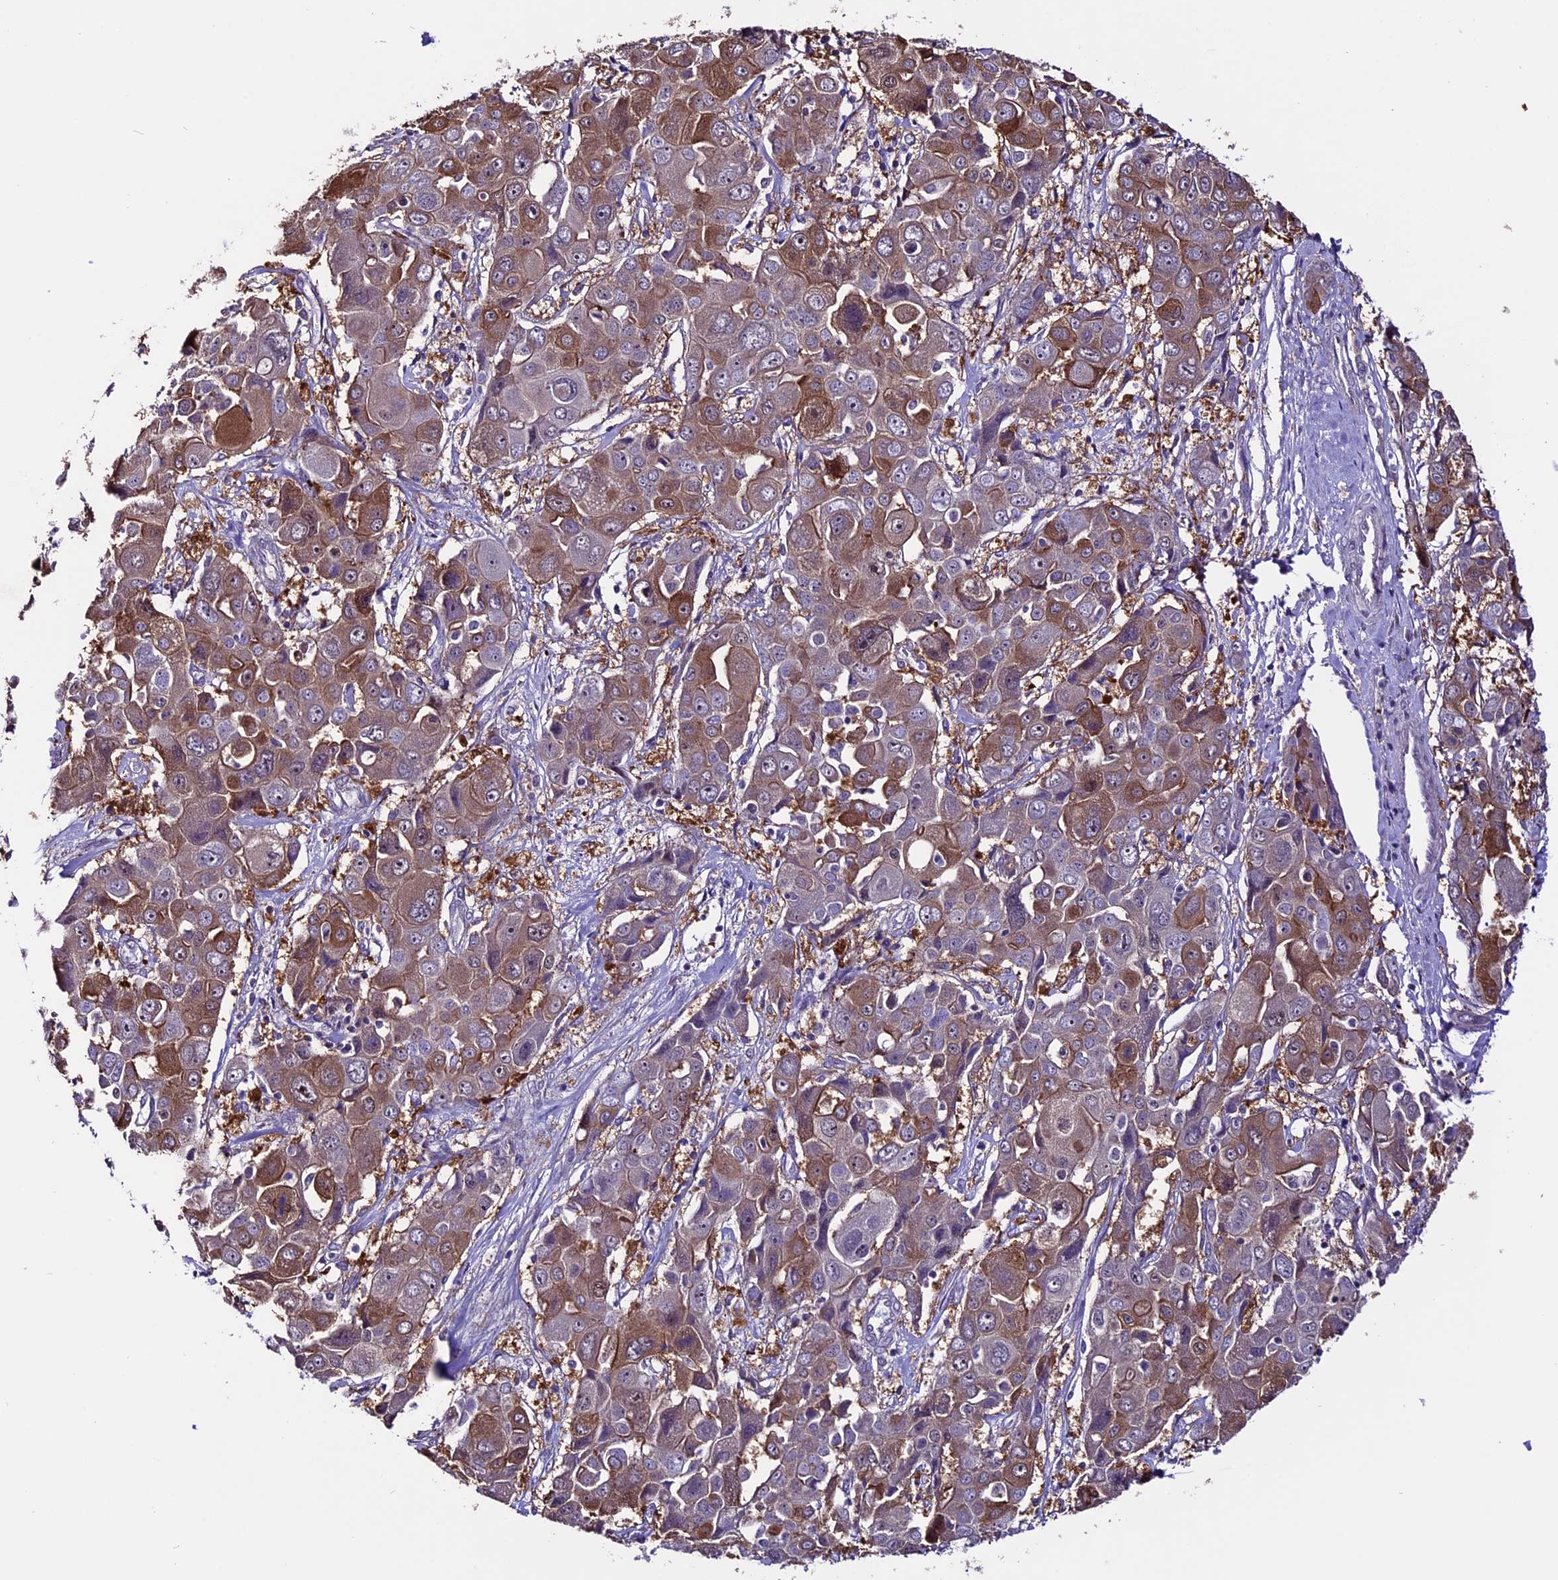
{"staining": {"intensity": "moderate", "quantity": "25%-75%", "location": "cytoplasmic/membranous"}, "tissue": "liver cancer", "cell_type": "Tumor cells", "image_type": "cancer", "snomed": [{"axis": "morphology", "description": "Cholangiocarcinoma"}, {"axis": "topography", "description": "Liver"}], "caption": "Moderate cytoplasmic/membranous positivity is seen in about 25%-75% of tumor cells in liver cancer.", "gene": "XKR7", "patient": {"sex": "male", "age": 67}}